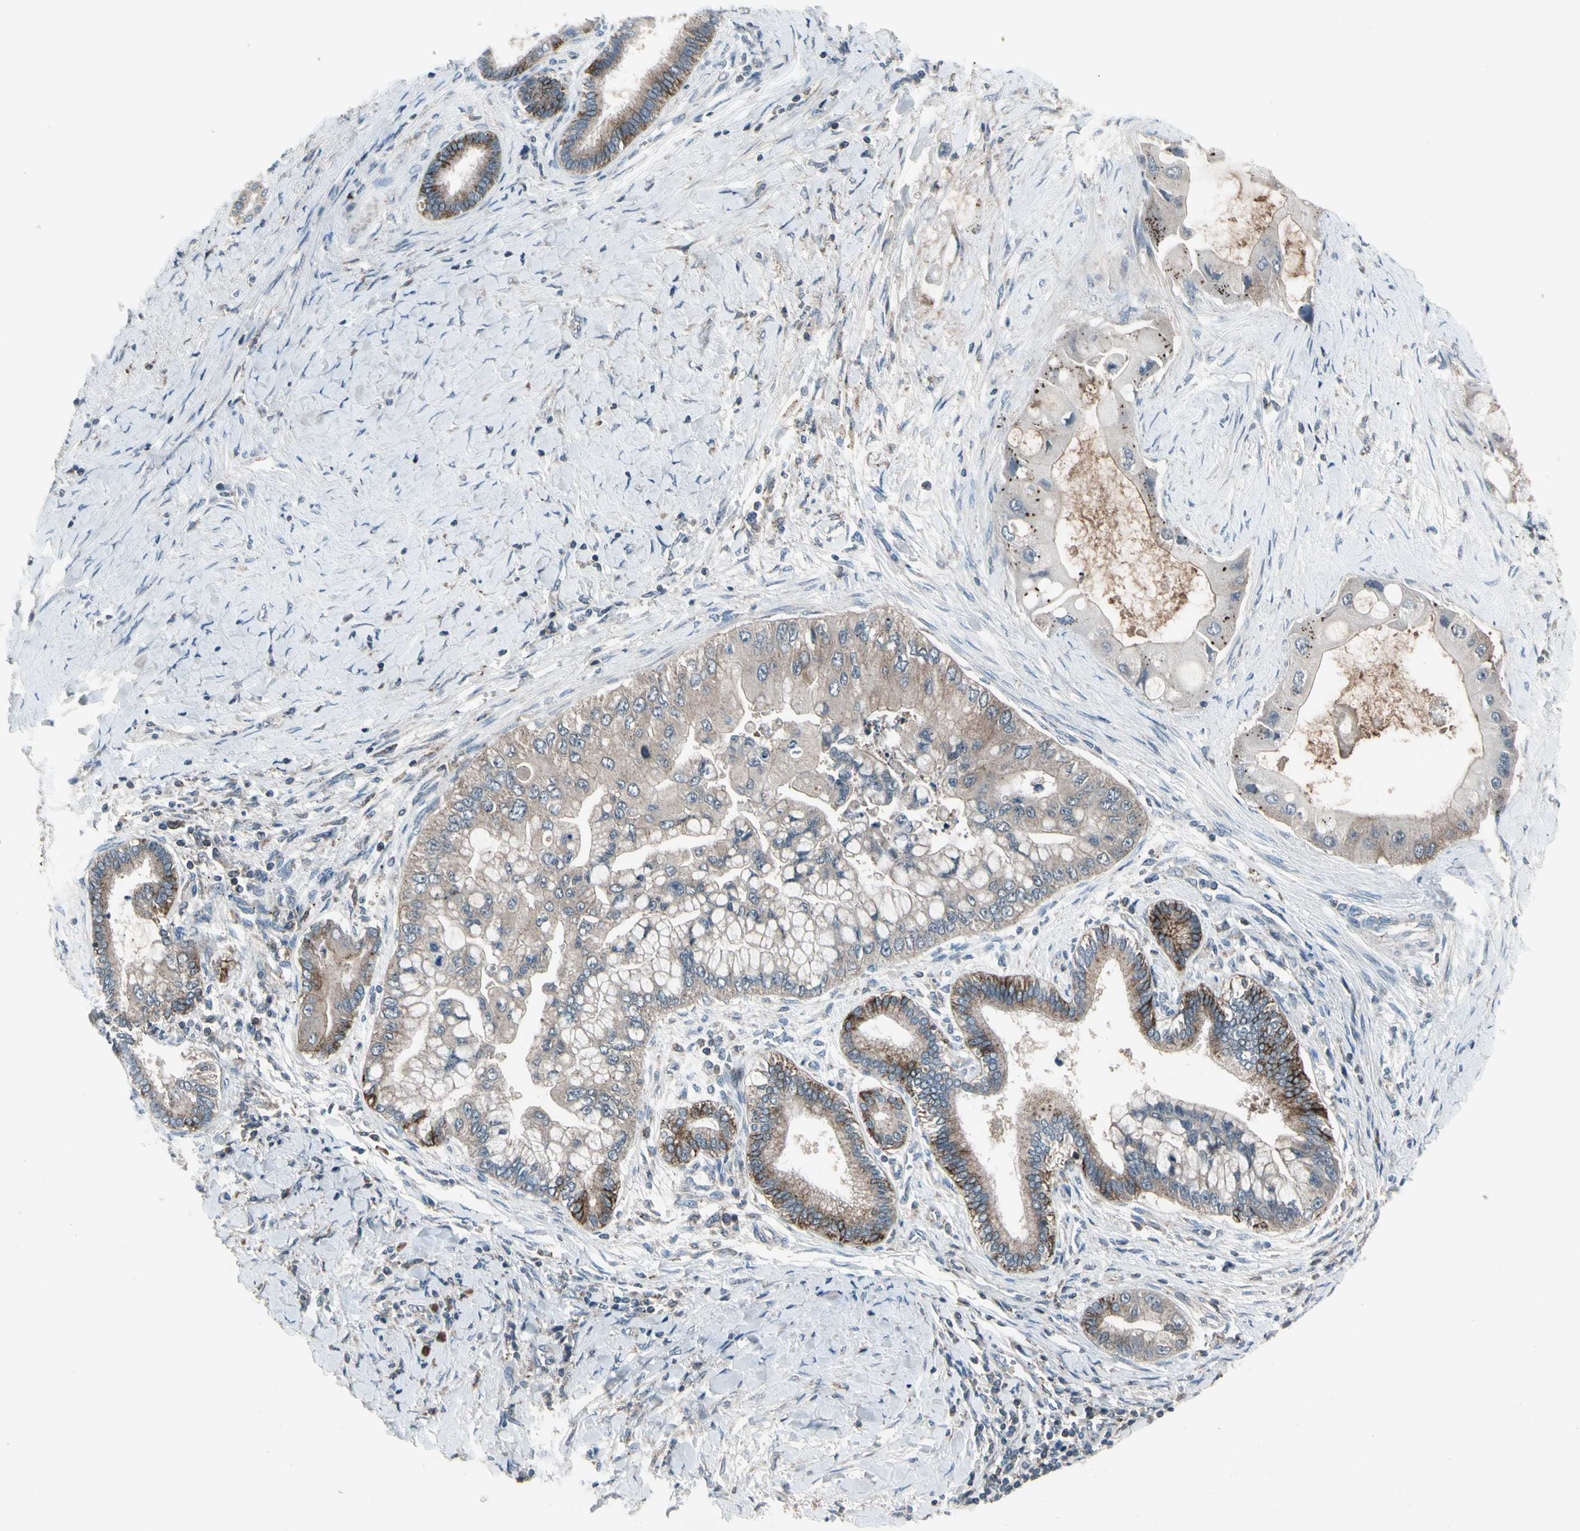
{"staining": {"intensity": "moderate", "quantity": "<25%", "location": "cytoplasmic/membranous"}, "tissue": "liver cancer", "cell_type": "Tumor cells", "image_type": "cancer", "snomed": [{"axis": "morphology", "description": "Normal tissue, NOS"}, {"axis": "morphology", "description": "Cholangiocarcinoma"}, {"axis": "topography", "description": "Liver"}, {"axis": "topography", "description": "Peripheral nerve tissue"}], "caption": "A brown stain highlights moderate cytoplasmic/membranous expression of a protein in liver cancer tumor cells. The protein is shown in brown color, while the nuclei are stained blue.", "gene": "NMI", "patient": {"sex": "male", "age": 50}}